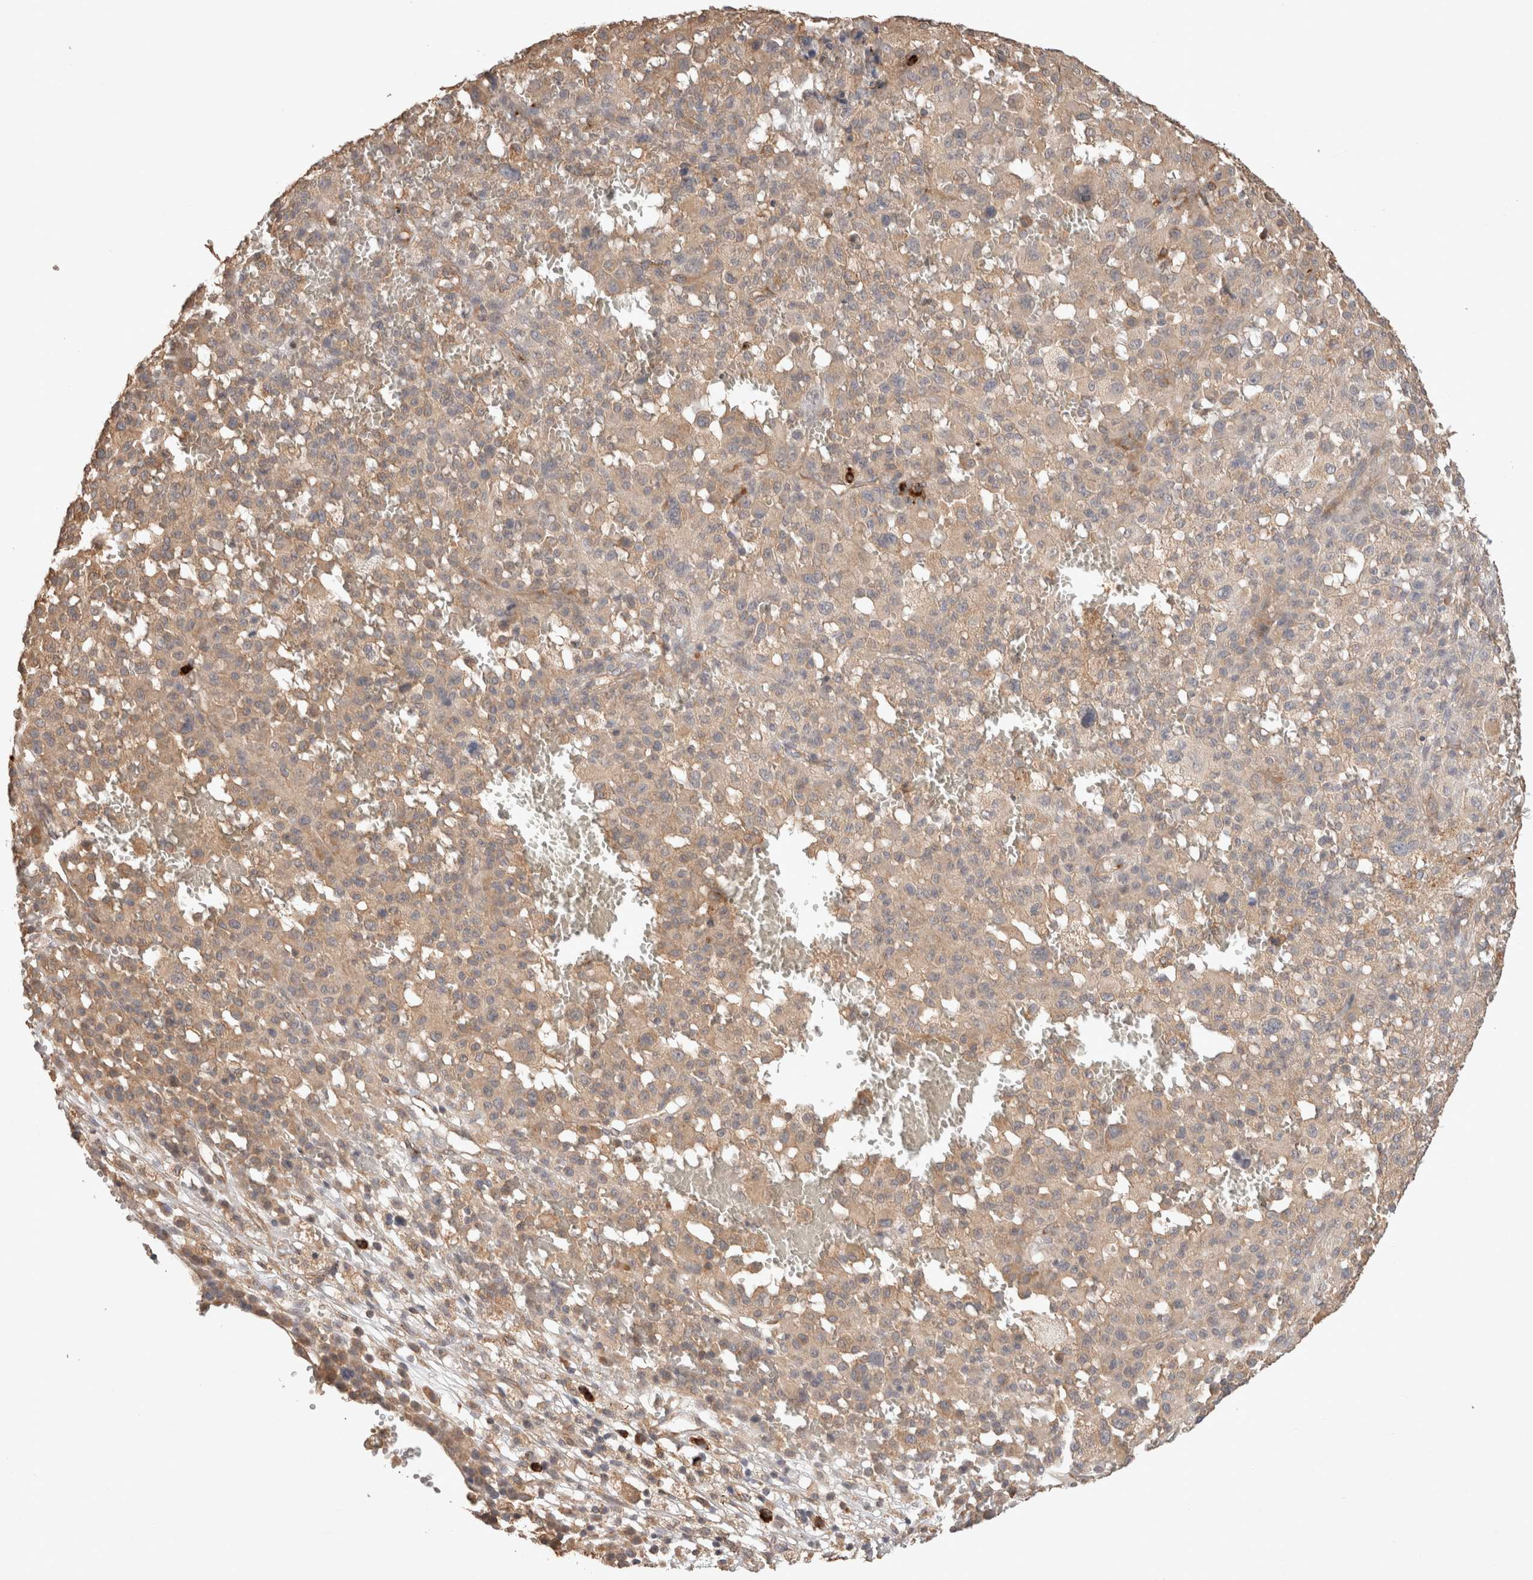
{"staining": {"intensity": "weak", "quantity": "25%-75%", "location": "cytoplasmic/membranous"}, "tissue": "melanoma", "cell_type": "Tumor cells", "image_type": "cancer", "snomed": [{"axis": "morphology", "description": "Malignant melanoma, Metastatic site"}, {"axis": "topography", "description": "Skin"}], "caption": "Human melanoma stained for a protein (brown) reveals weak cytoplasmic/membranous positive positivity in approximately 25%-75% of tumor cells.", "gene": "HROB", "patient": {"sex": "female", "age": 74}}